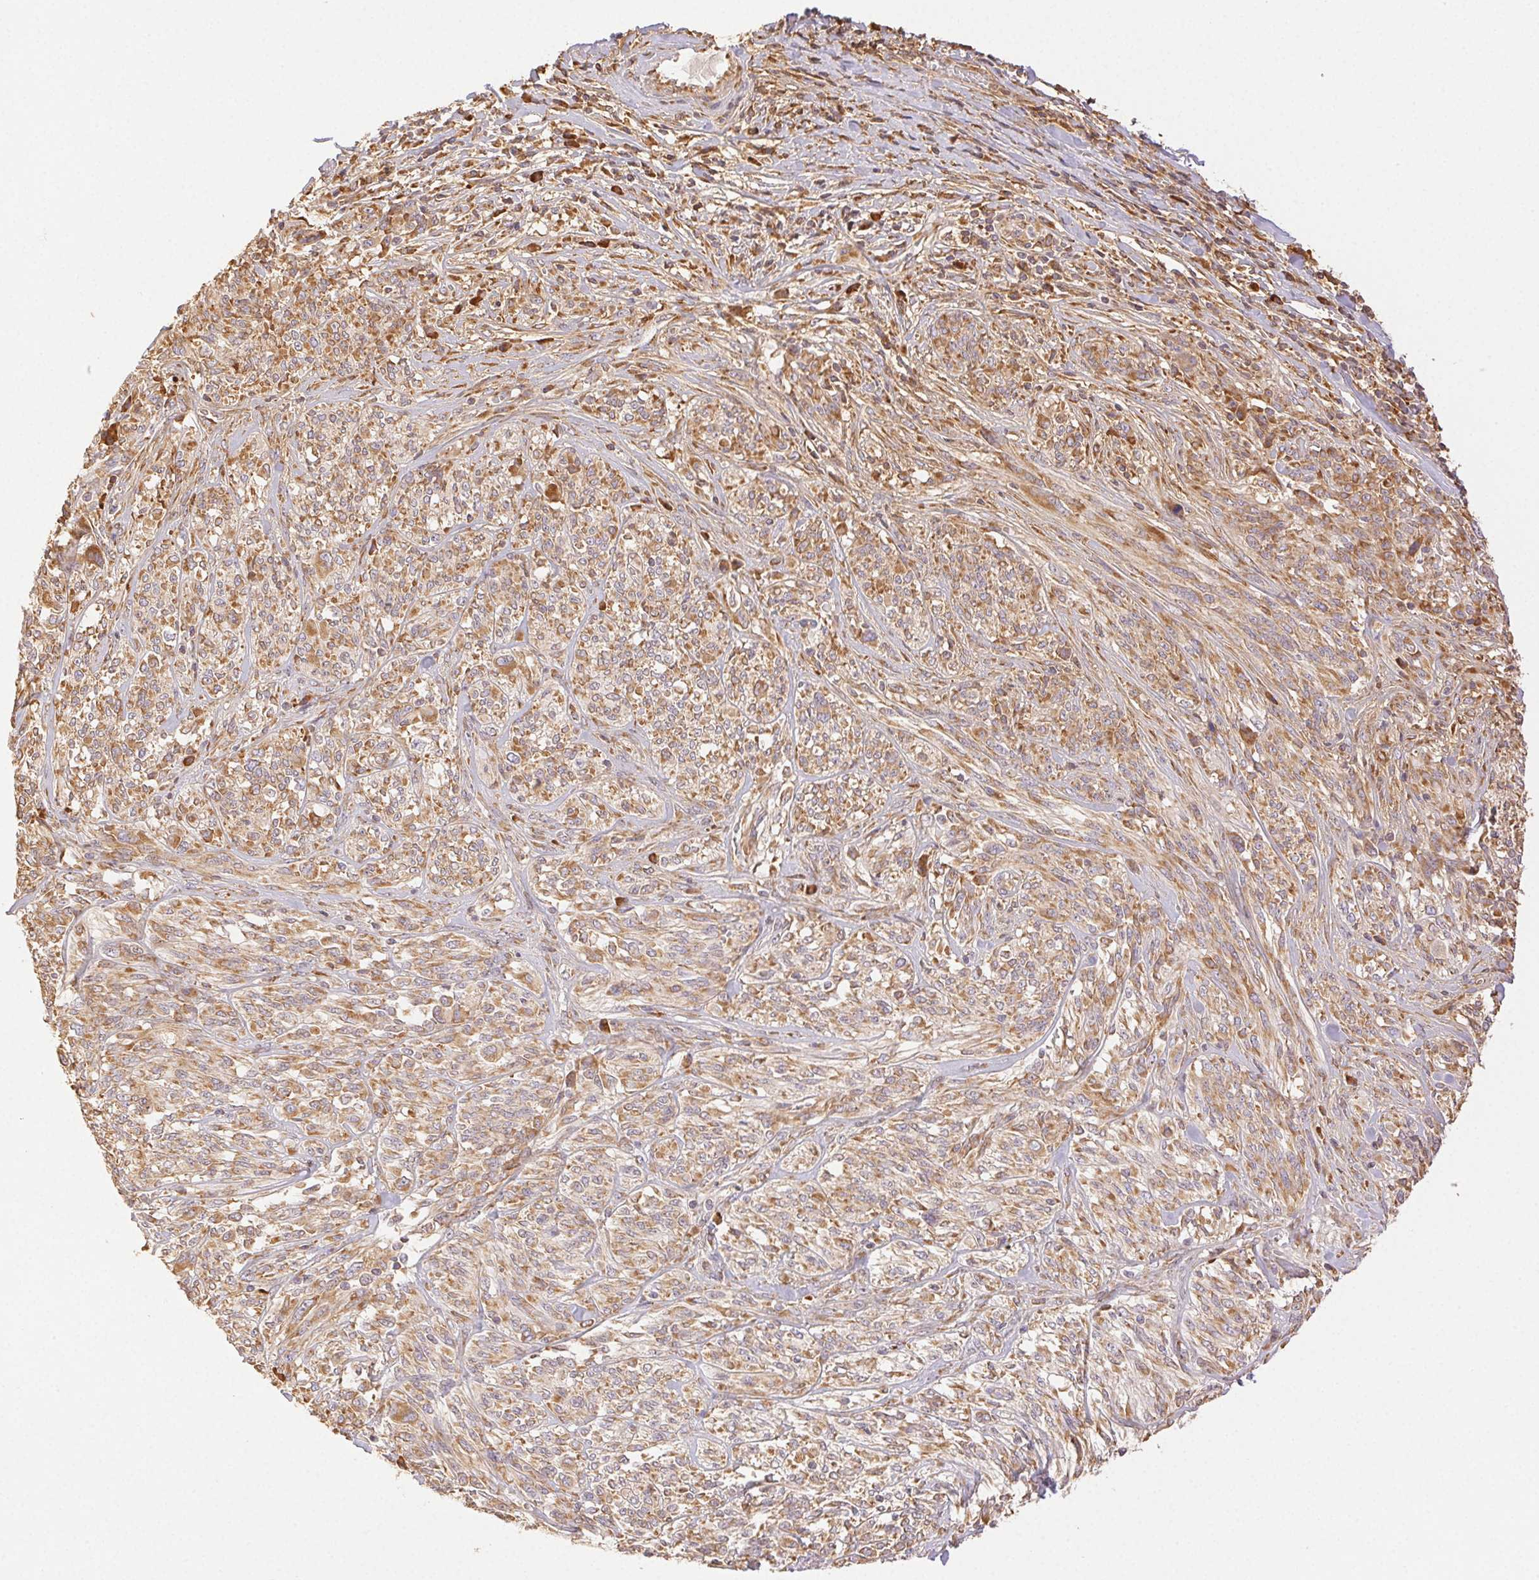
{"staining": {"intensity": "moderate", "quantity": ">75%", "location": "cytoplasmic/membranous"}, "tissue": "melanoma", "cell_type": "Tumor cells", "image_type": "cancer", "snomed": [{"axis": "morphology", "description": "Malignant melanoma, NOS"}, {"axis": "topography", "description": "Skin"}], "caption": "Immunohistochemistry image of neoplastic tissue: human malignant melanoma stained using IHC shows medium levels of moderate protein expression localized specifically in the cytoplasmic/membranous of tumor cells, appearing as a cytoplasmic/membranous brown color.", "gene": "ENTREP1", "patient": {"sex": "female", "age": 91}}